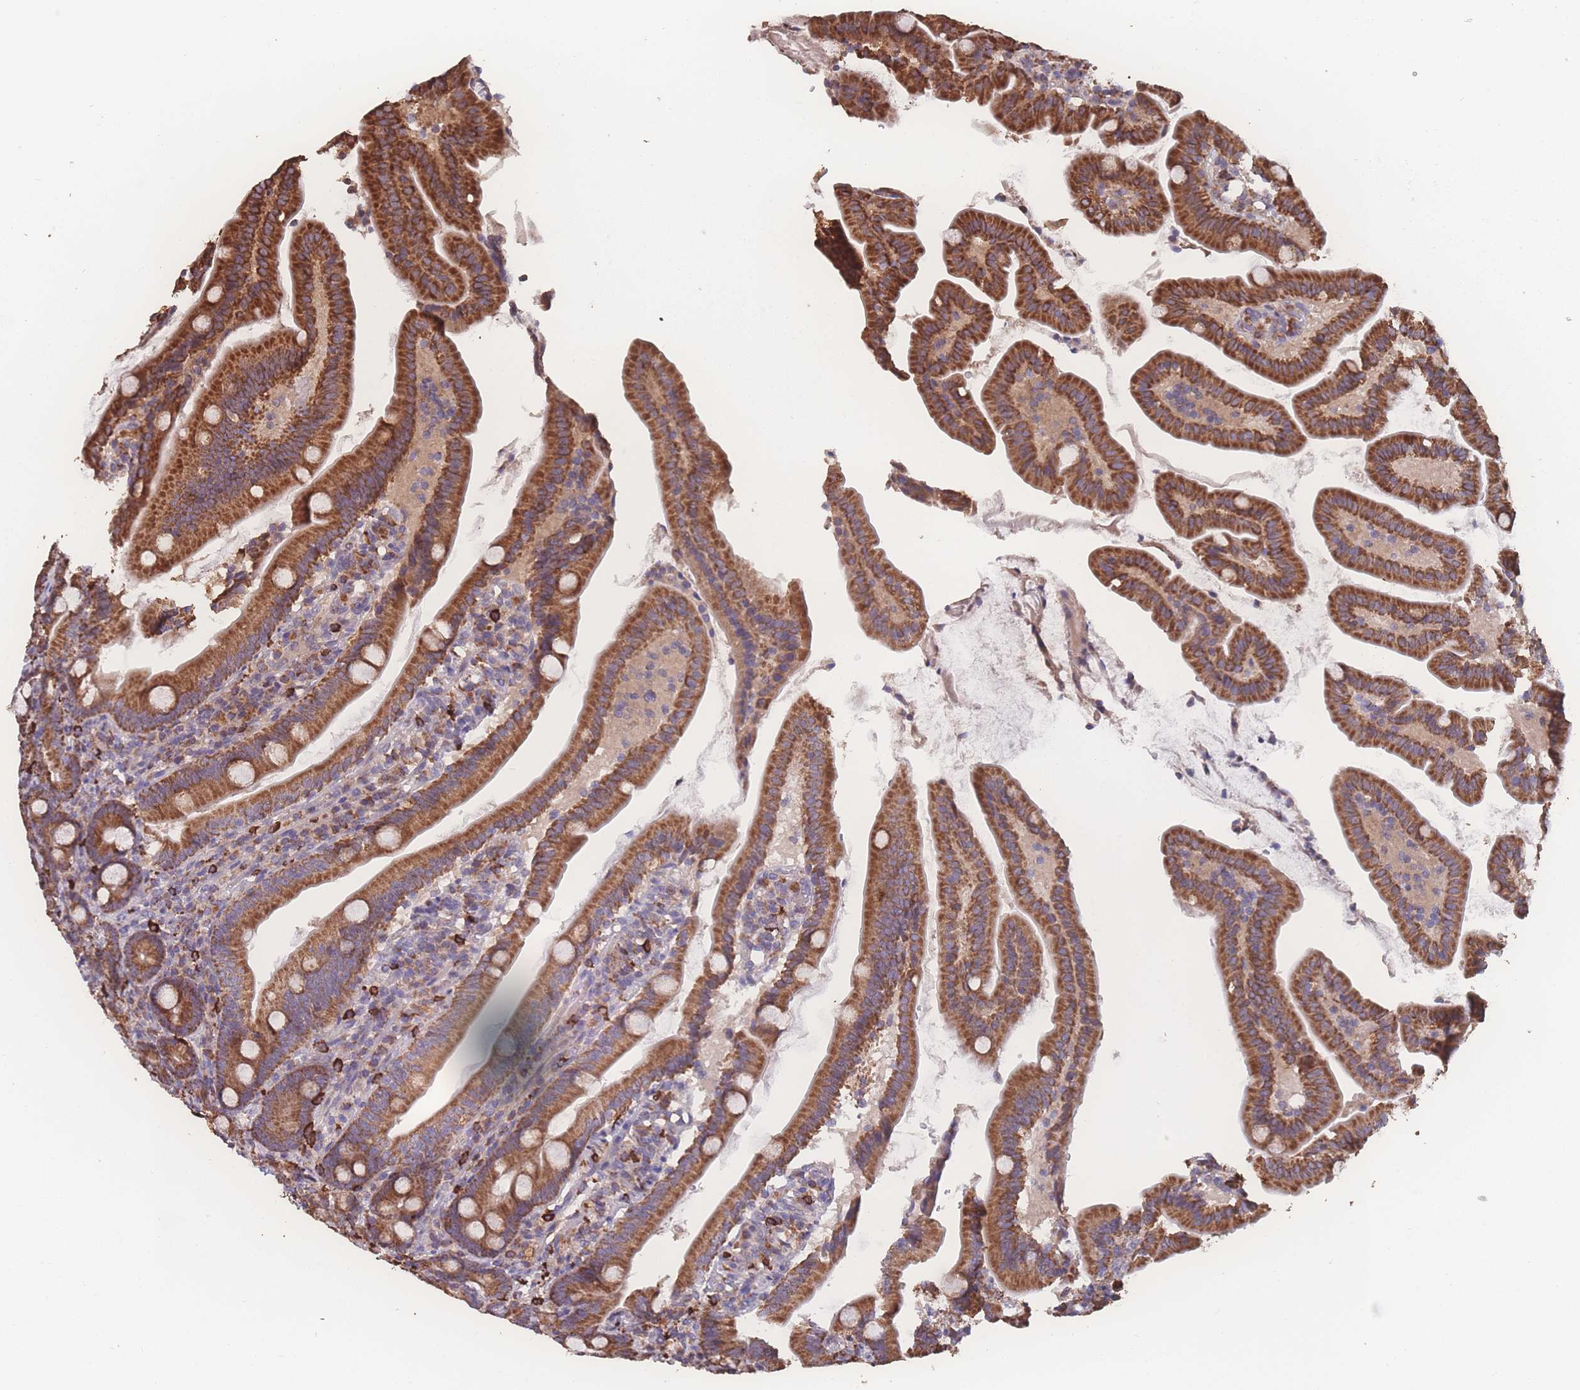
{"staining": {"intensity": "strong", "quantity": ">75%", "location": "cytoplasmic/membranous"}, "tissue": "duodenum", "cell_type": "Glandular cells", "image_type": "normal", "snomed": [{"axis": "morphology", "description": "Normal tissue, NOS"}, {"axis": "topography", "description": "Duodenum"}], "caption": "The immunohistochemical stain shows strong cytoplasmic/membranous positivity in glandular cells of normal duodenum.", "gene": "SGSM3", "patient": {"sex": "female", "age": 67}}